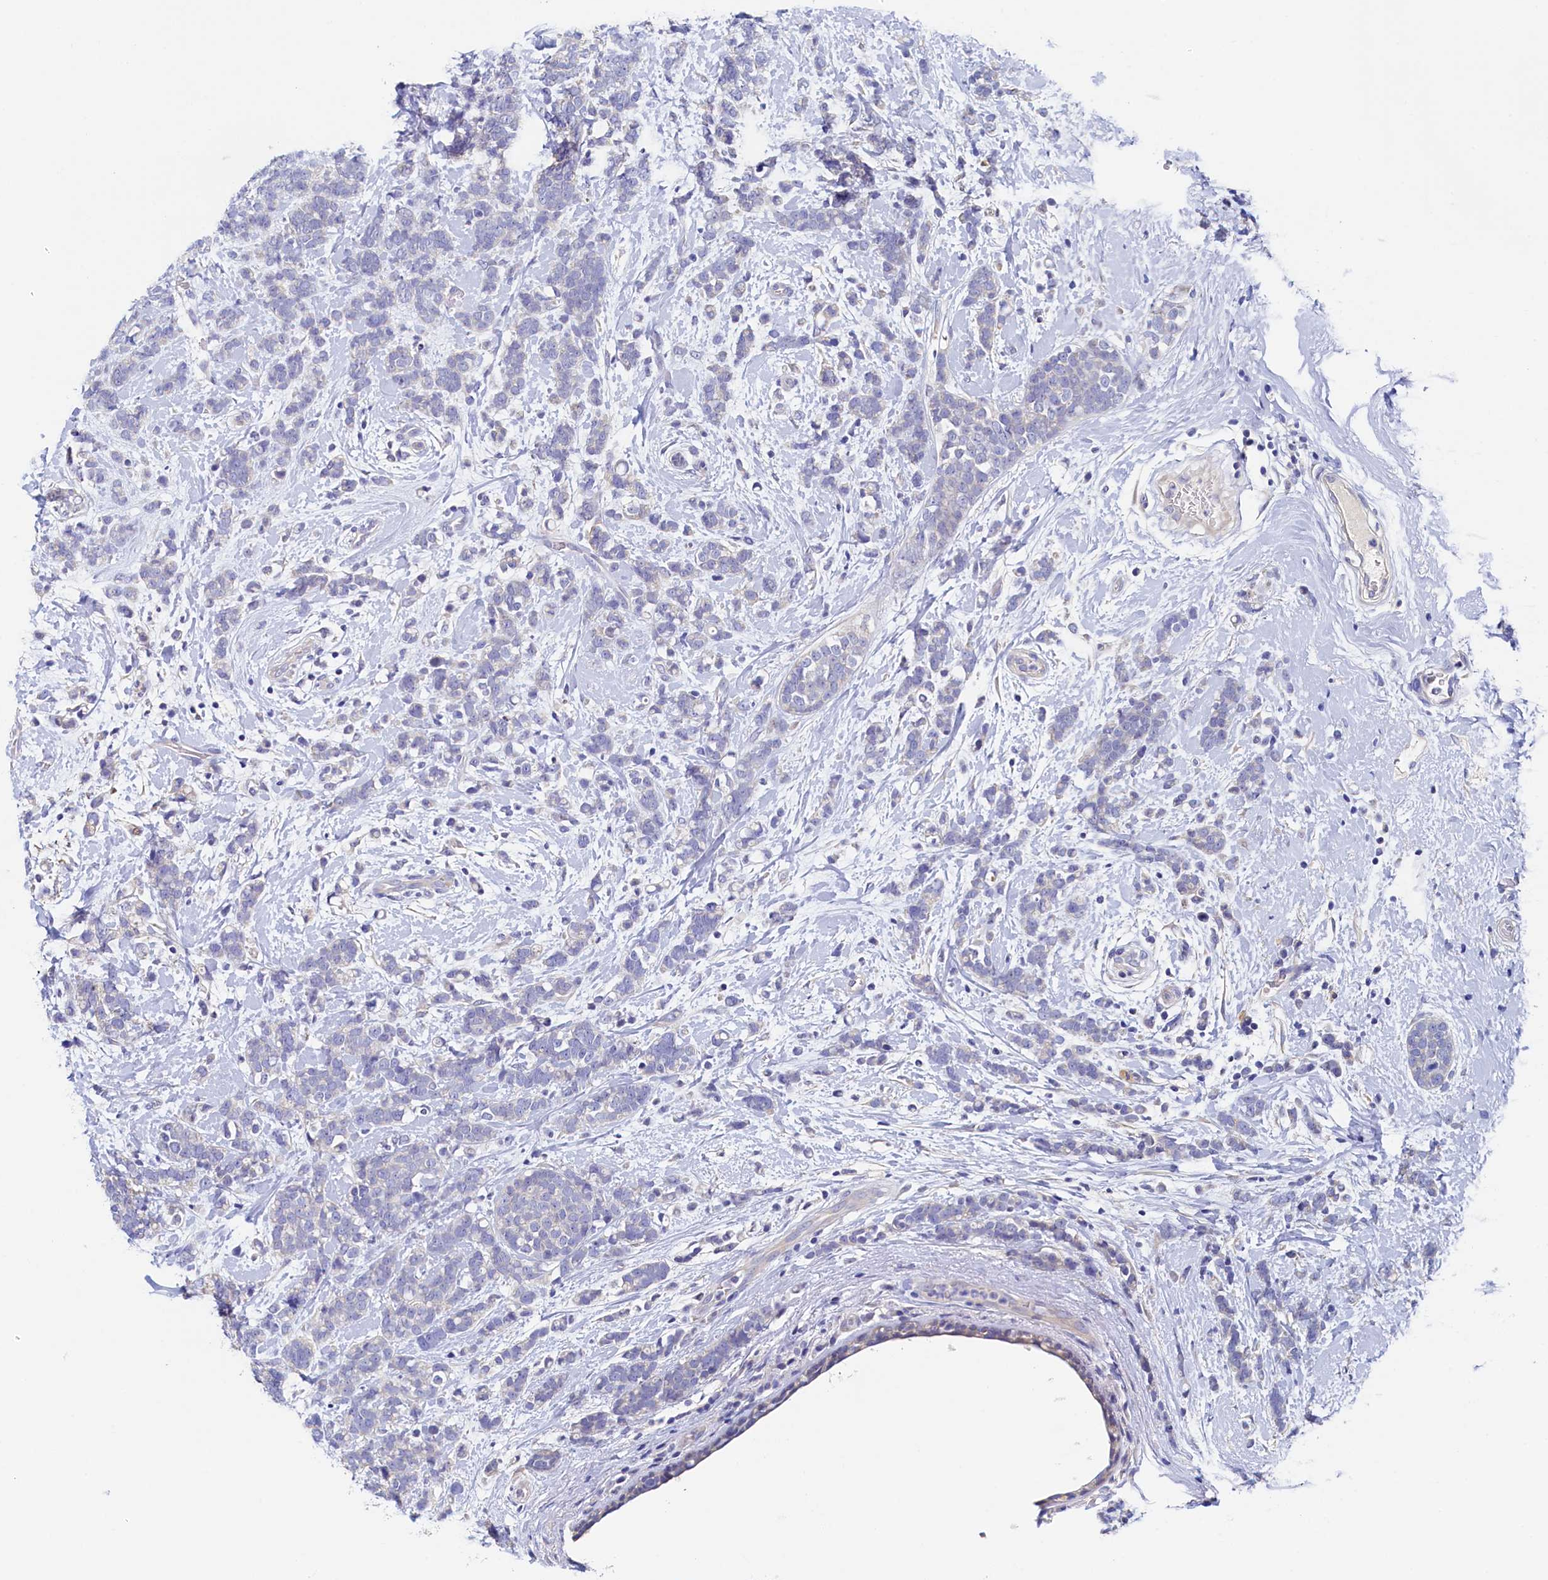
{"staining": {"intensity": "negative", "quantity": "none", "location": "none"}, "tissue": "breast cancer", "cell_type": "Tumor cells", "image_type": "cancer", "snomed": [{"axis": "morphology", "description": "Lobular carcinoma"}, {"axis": "topography", "description": "Breast"}], "caption": "Histopathology image shows no protein staining in tumor cells of breast lobular carcinoma tissue.", "gene": "DTD1", "patient": {"sex": "female", "age": 58}}